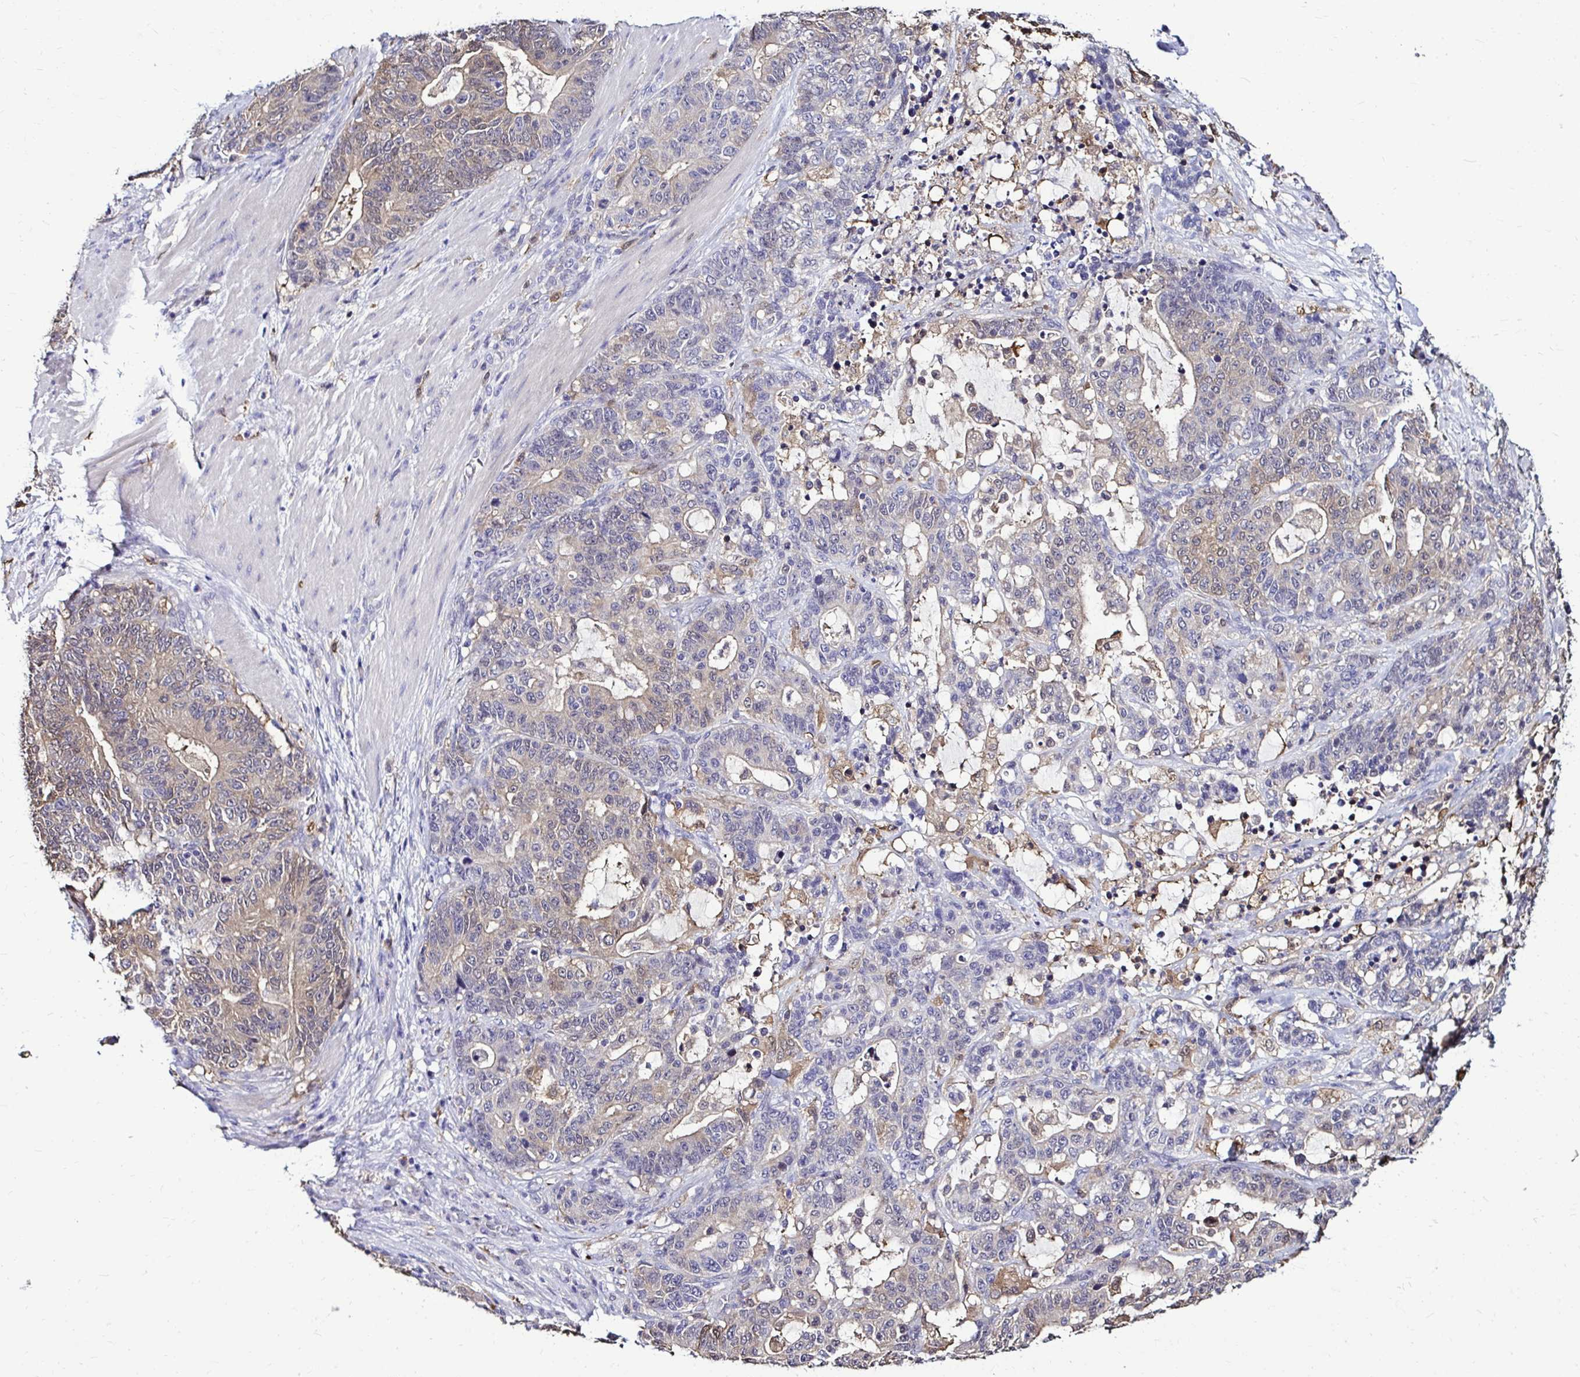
{"staining": {"intensity": "weak", "quantity": "<25%", "location": "cytoplasmic/membranous"}, "tissue": "stomach cancer", "cell_type": "Tumor cells", "image_type": "cancer", "snomed": [{"axis": "morphology", "description": "Normal tissue, NOS"}, {"axis": "morphology", "description": "Adenocarcinoma, NOS"}, {"axis": "topography", "description": "Stomach"}], "caption": "The photomicrograph exhibits no significant expression in tumor cells of stomach cancer (adenocarcinoma). The staining is performed using DAB (3,3'-diaminobenzidine) brown chromogen with nuclei counter-stained in using hematoxylin.", "gene": "IDH1", "patient": {"sex": "female", "age": 64}}